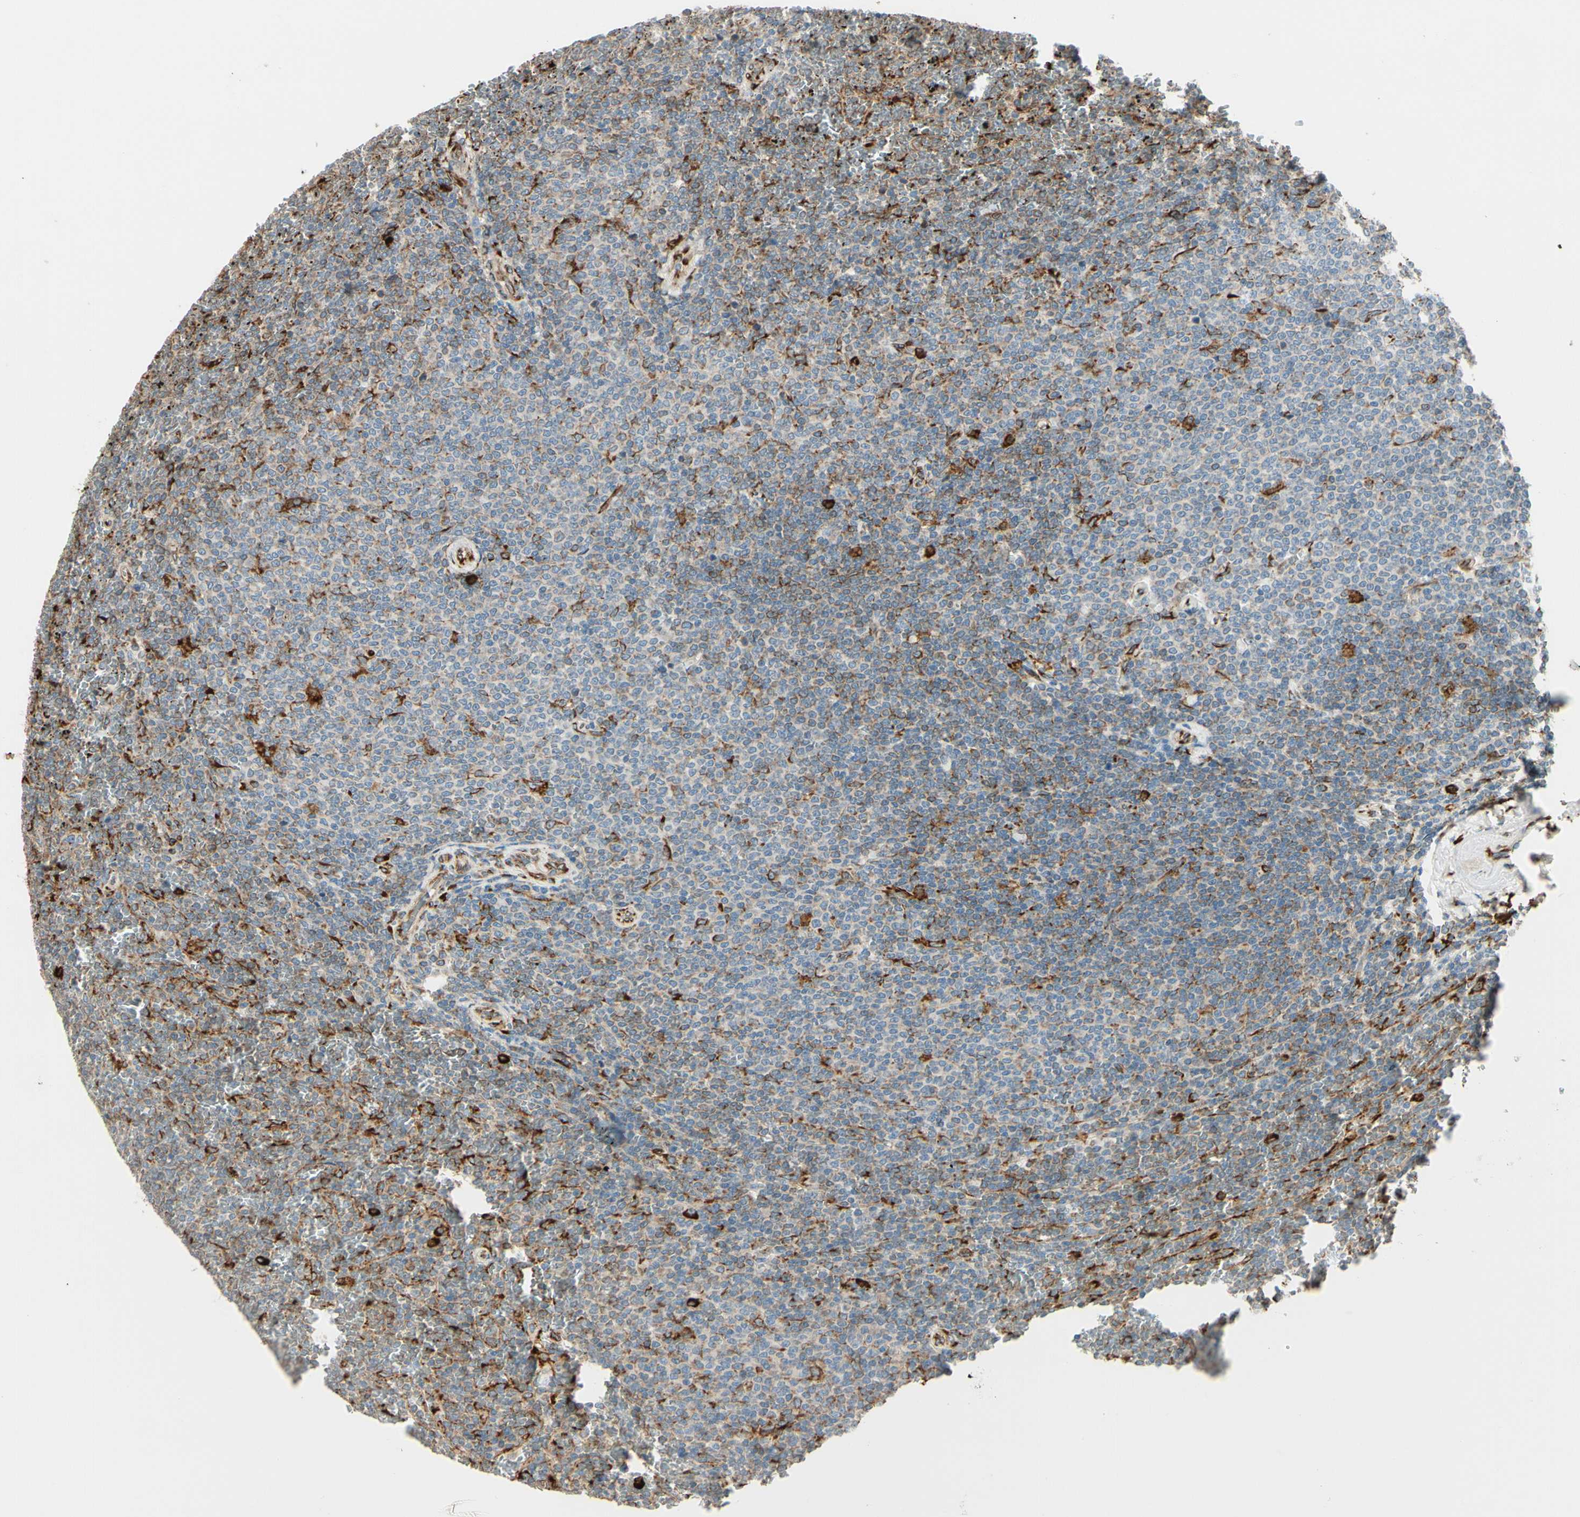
{"staining": {"intensity": "strong", "quantity": "<25%", "location": "cytoplasmic/membranous"}, "tissue": "lymphoma", "cell_type": "Tumor cells", "image_type": "cancer", "snomed": [{"axis": "morphology", "description": "Malignant lymphoma, non-Hodgkin's type, Low grade"}, {"axis": "topography", "description": "Spleen"}], "caption": "The histopathology image exhibits immunohistochemical staining of low-grade malignant lymphoma, non-Hodgkin's type. There is strong cytoplasmic/membranous staining is appreciated in approximately <25% of tumor cells.", "gene": "RRBP1", "patient": {"sex": "female", "age": 77}}